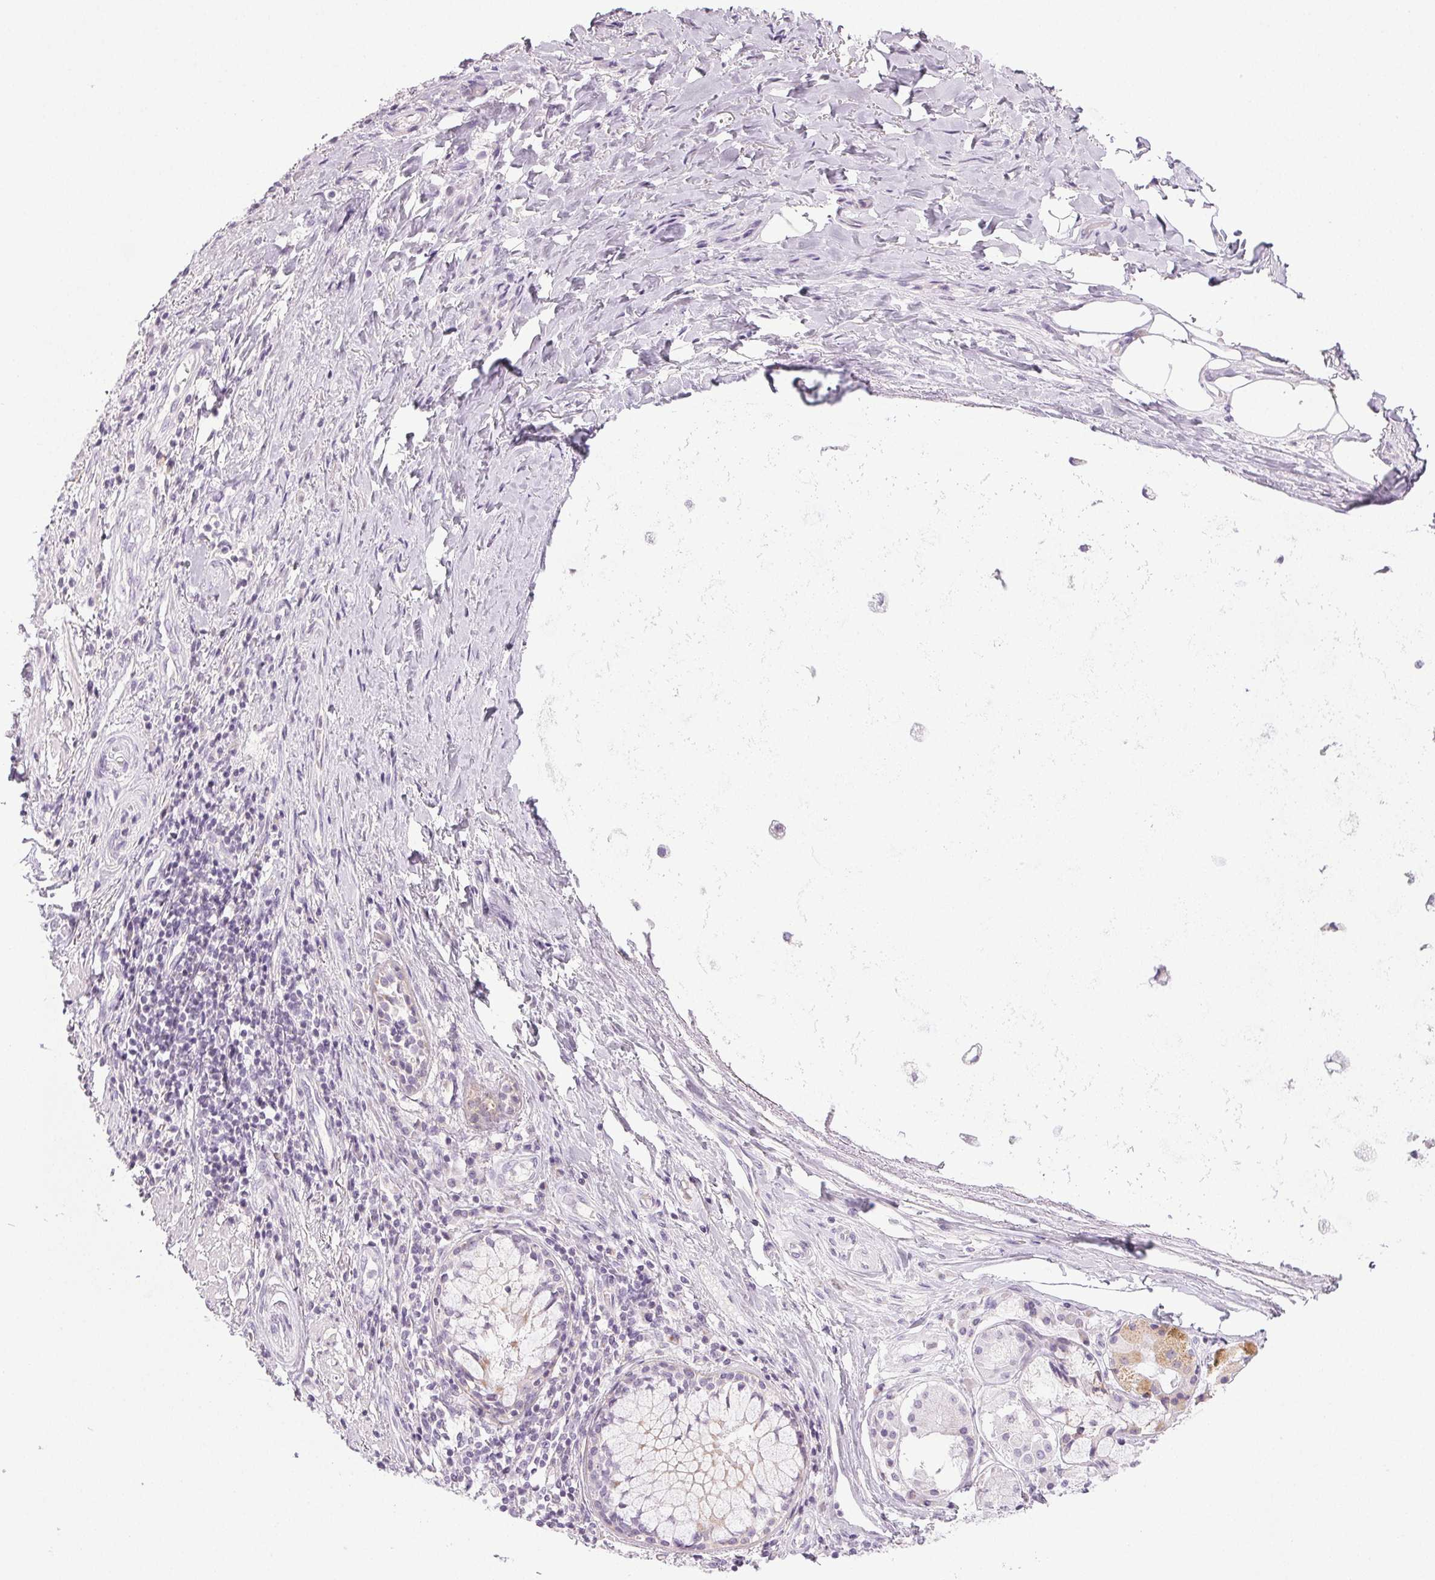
{"staining": {"intensity": "negative", "quantity": "none", "location": "none"}, "tissue": "adipose tissue", "cell_type": "Adipocytes", "image_type": "normal", "snomed": [{"axis": "morphology", "description": "Normal tissue, NOS"}, {"axis": "topography", "description": "Cartilage tissue"}, {"axis": "topography", "description": "Bronchus"}], "caption": "High power microscopy photomicrograph of an immunohistochemistry (IHC) photomicrograph of benign adipose tissue, revealing no significant expression in adipocytes.", "gene": "COL7A1", "patient": {"sex": "male", "age": 64}}